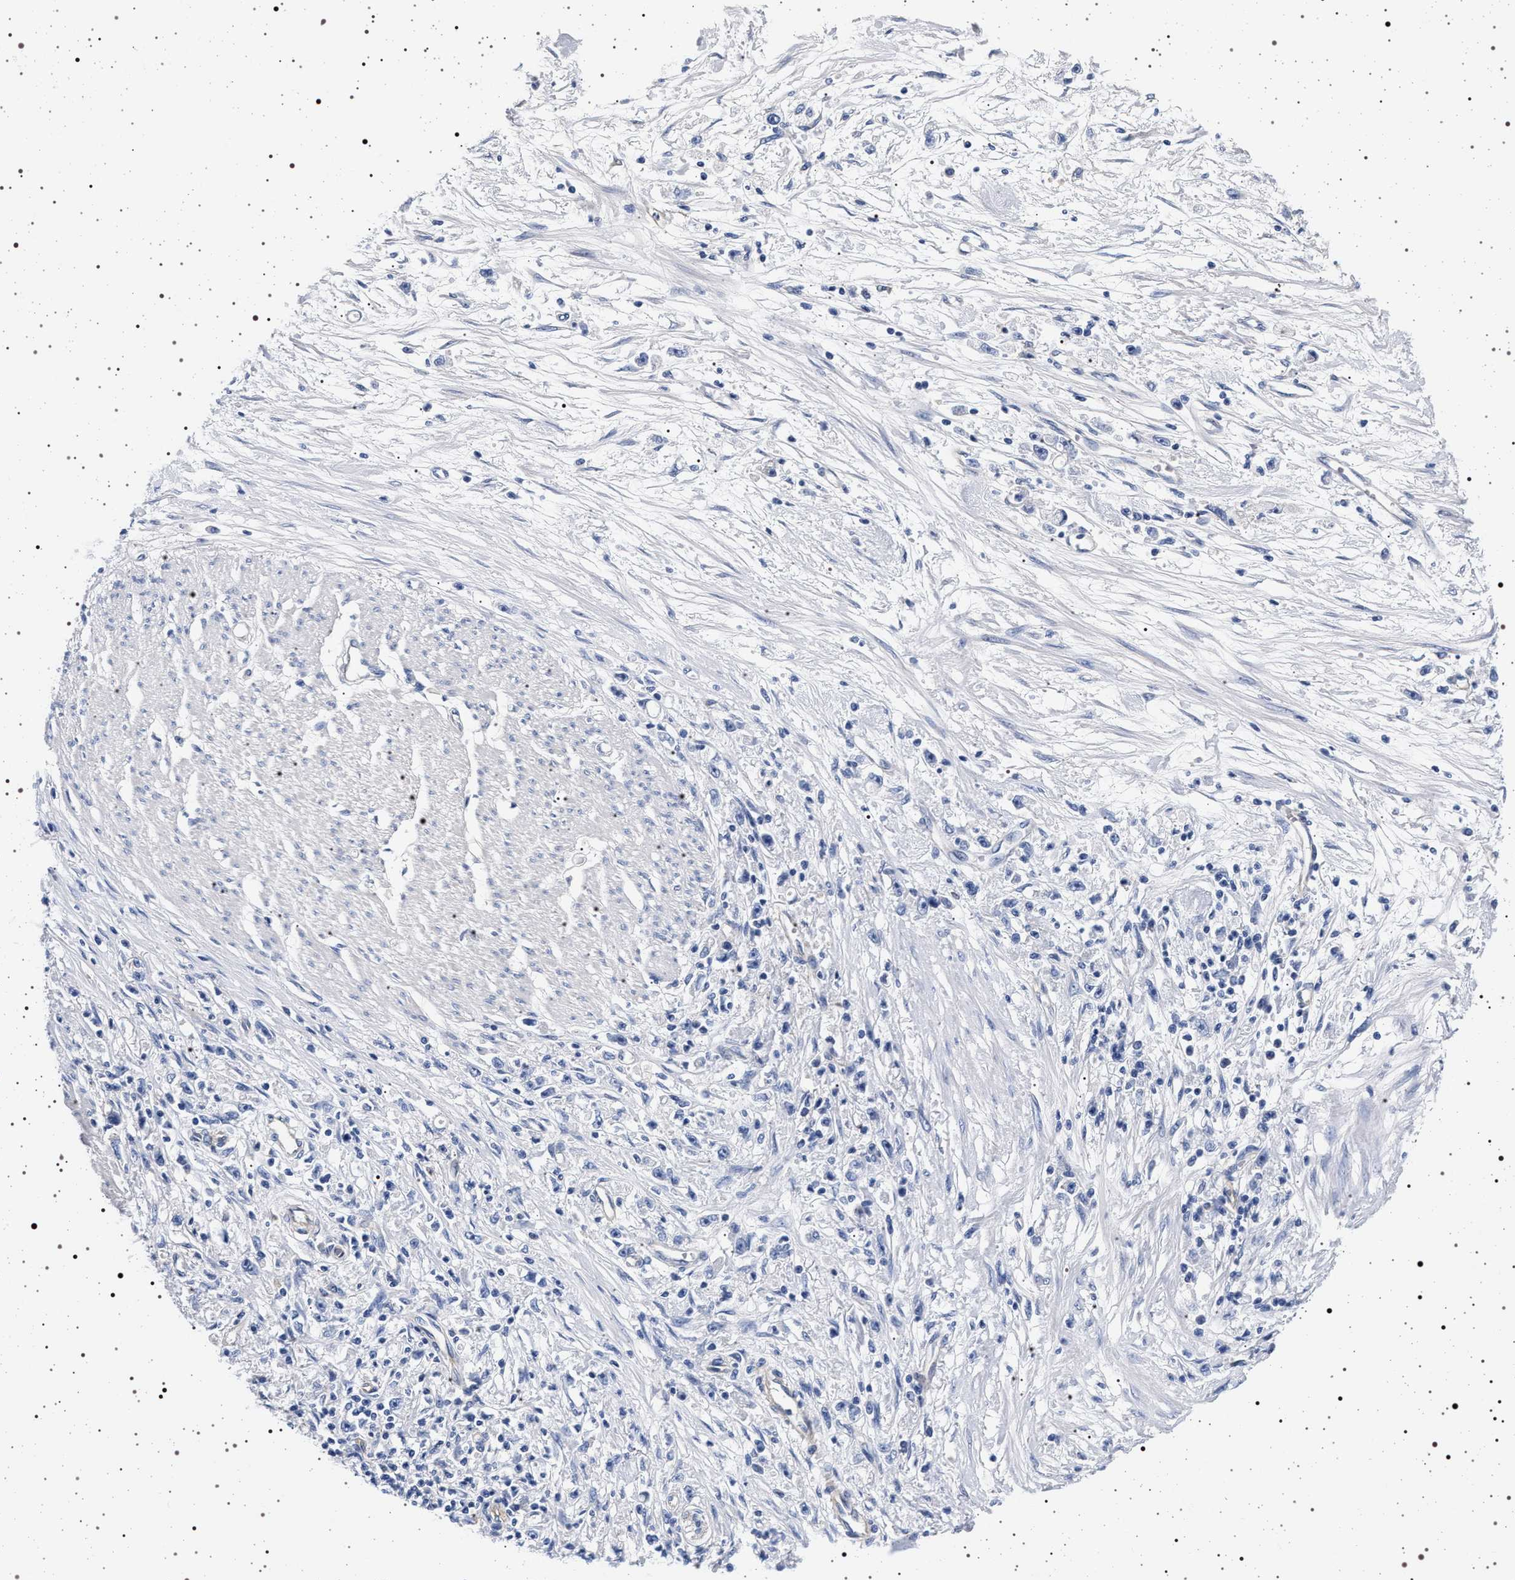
{"staining": {"intensity": "negative", "quantity": "none", "location": "none"}, "tissue": "stomach cancer", "cell_type": "Tumor cells", "image_type": "cancer", "snomed": [{"axis": "morphology", "description": "Adenocarcinoma, NOS"}, {"axis": "topography", "description": "Stomach"}], "caption": "Immunohistochemical staining of human stomach cancer displays no significant staining in tumor cells.", "gene": "HSD17B1", "patient": {"sex": "female", "age": 59}}